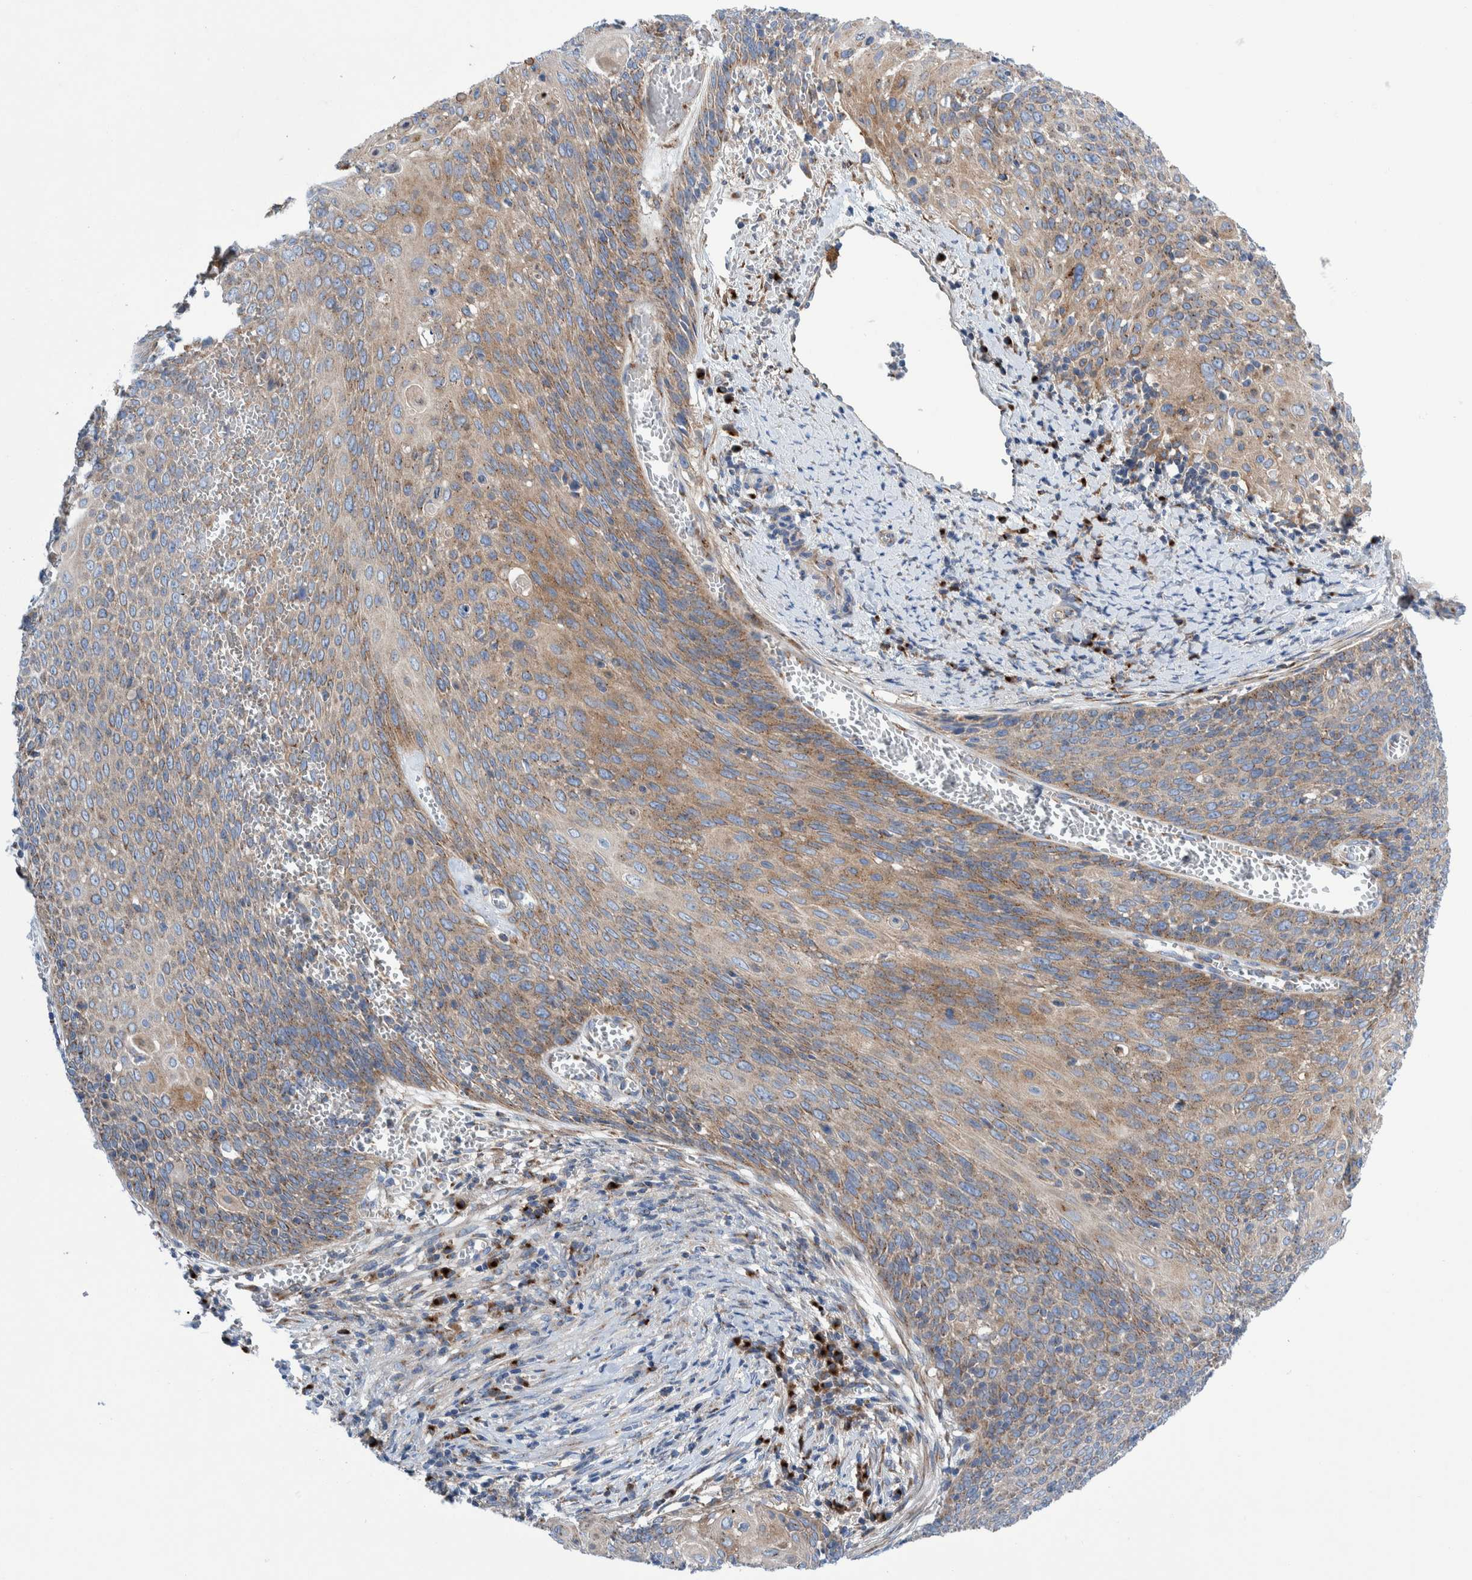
{"staining": {"intensity": "weak", "quantity": "25%-75%", "location": "cytoplasmic/membranous"}, "tissue": "cervical cancer", "cell_type": "Tumor cells", "image_type": "cancer", "snomed": [{"axis": "morphology", "description": "Squamous cell carcinoma, NOS"}, {"axis": "topography", "description": "Cervix"}], "caption": "Protein expression analysis of cervical cancer reveals weak cytoplasmic/membranous staining in approximately 25%-75% of tumor cells.", "gene": "TRIM58", "patient": {"sex": "female", "age": 39}}